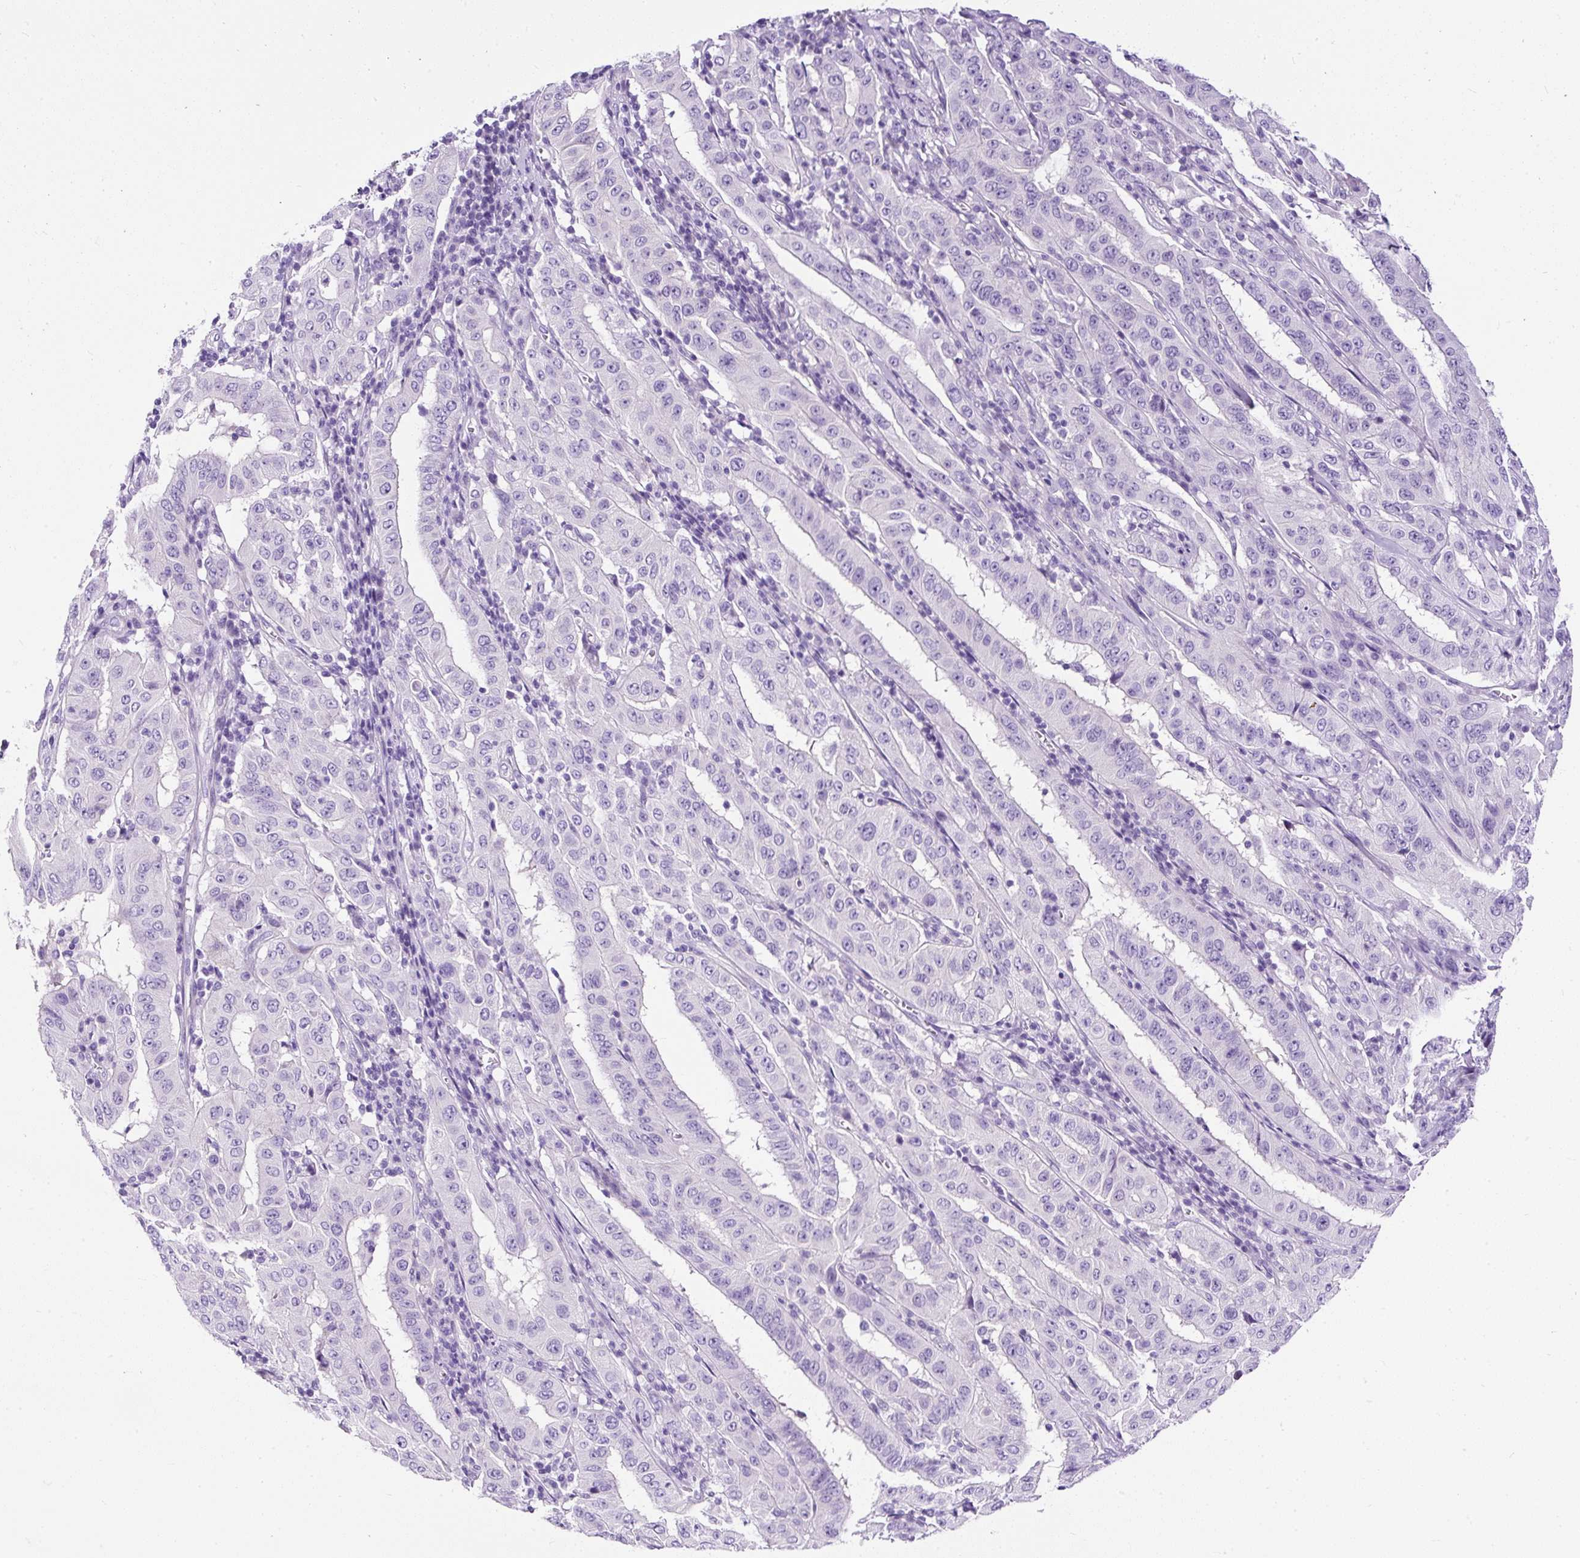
{"staining": {"intensity": "negative", "quantity": "none", "location": "none"}, "tissue": "pancreatic cancer", "cell_type": "Tumor cells", "image_type": "cancer", "snomed": [{"axis": "morphology", "description": "Adenocarcinoma, NOS"}, {"axis": "topography", "description": "Pancreas"}], "caption": "This histopathology image is of adenocarcinoma (pancreatic) stained with immunohistochemistry to label a protein in brown with the nuclei are counter-stained blue. There is no positivity in tumor cells.", "gene": "STOX2", "patient": {"sex": "male", "age": 63}}